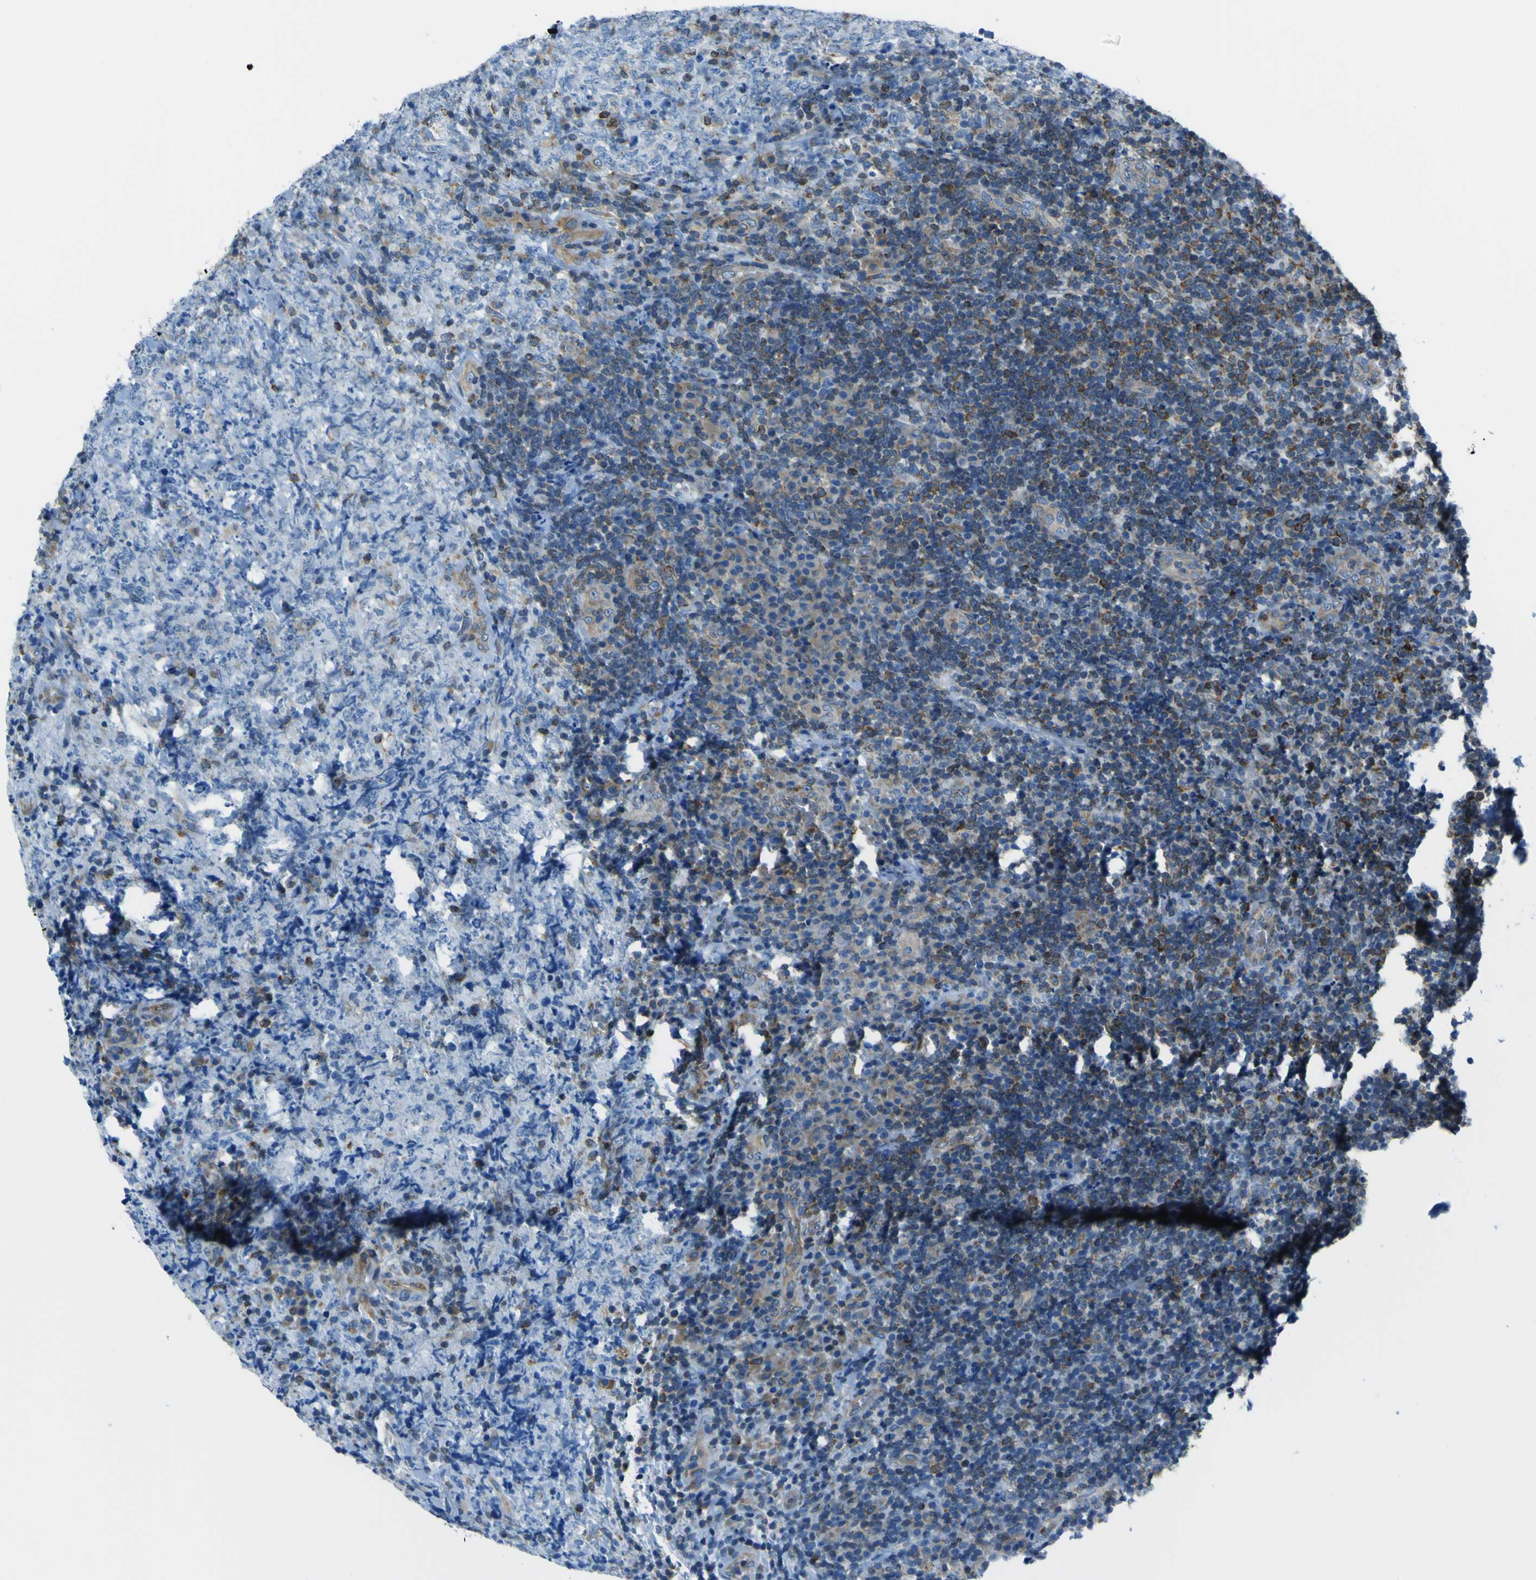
{"staining": {"intensity": "moderate", "quantity": ">75%", "location": "cytoplasmic/membranous"}, "tissue": "lymphoma", "cell_type": "Tumor cells", "image_type": "cancer", "snomed": [{"axis": "morphology", "description": "Malignant lymphoma, non-Hodgkin's type, High grade"}, {"axis": "topography", "description": "Tonsil"}], "caption": "An immunohistochemistry histopathology image of tumor tissue is shown. Protein staining in brown shows moderate cytoplasmic/membranous positivity in high-grade malignant lymphoma, non-Hodgkin's type within tumor cells.", "gene": "STIM1", "patient": {"sex": "female", "age": 36}}